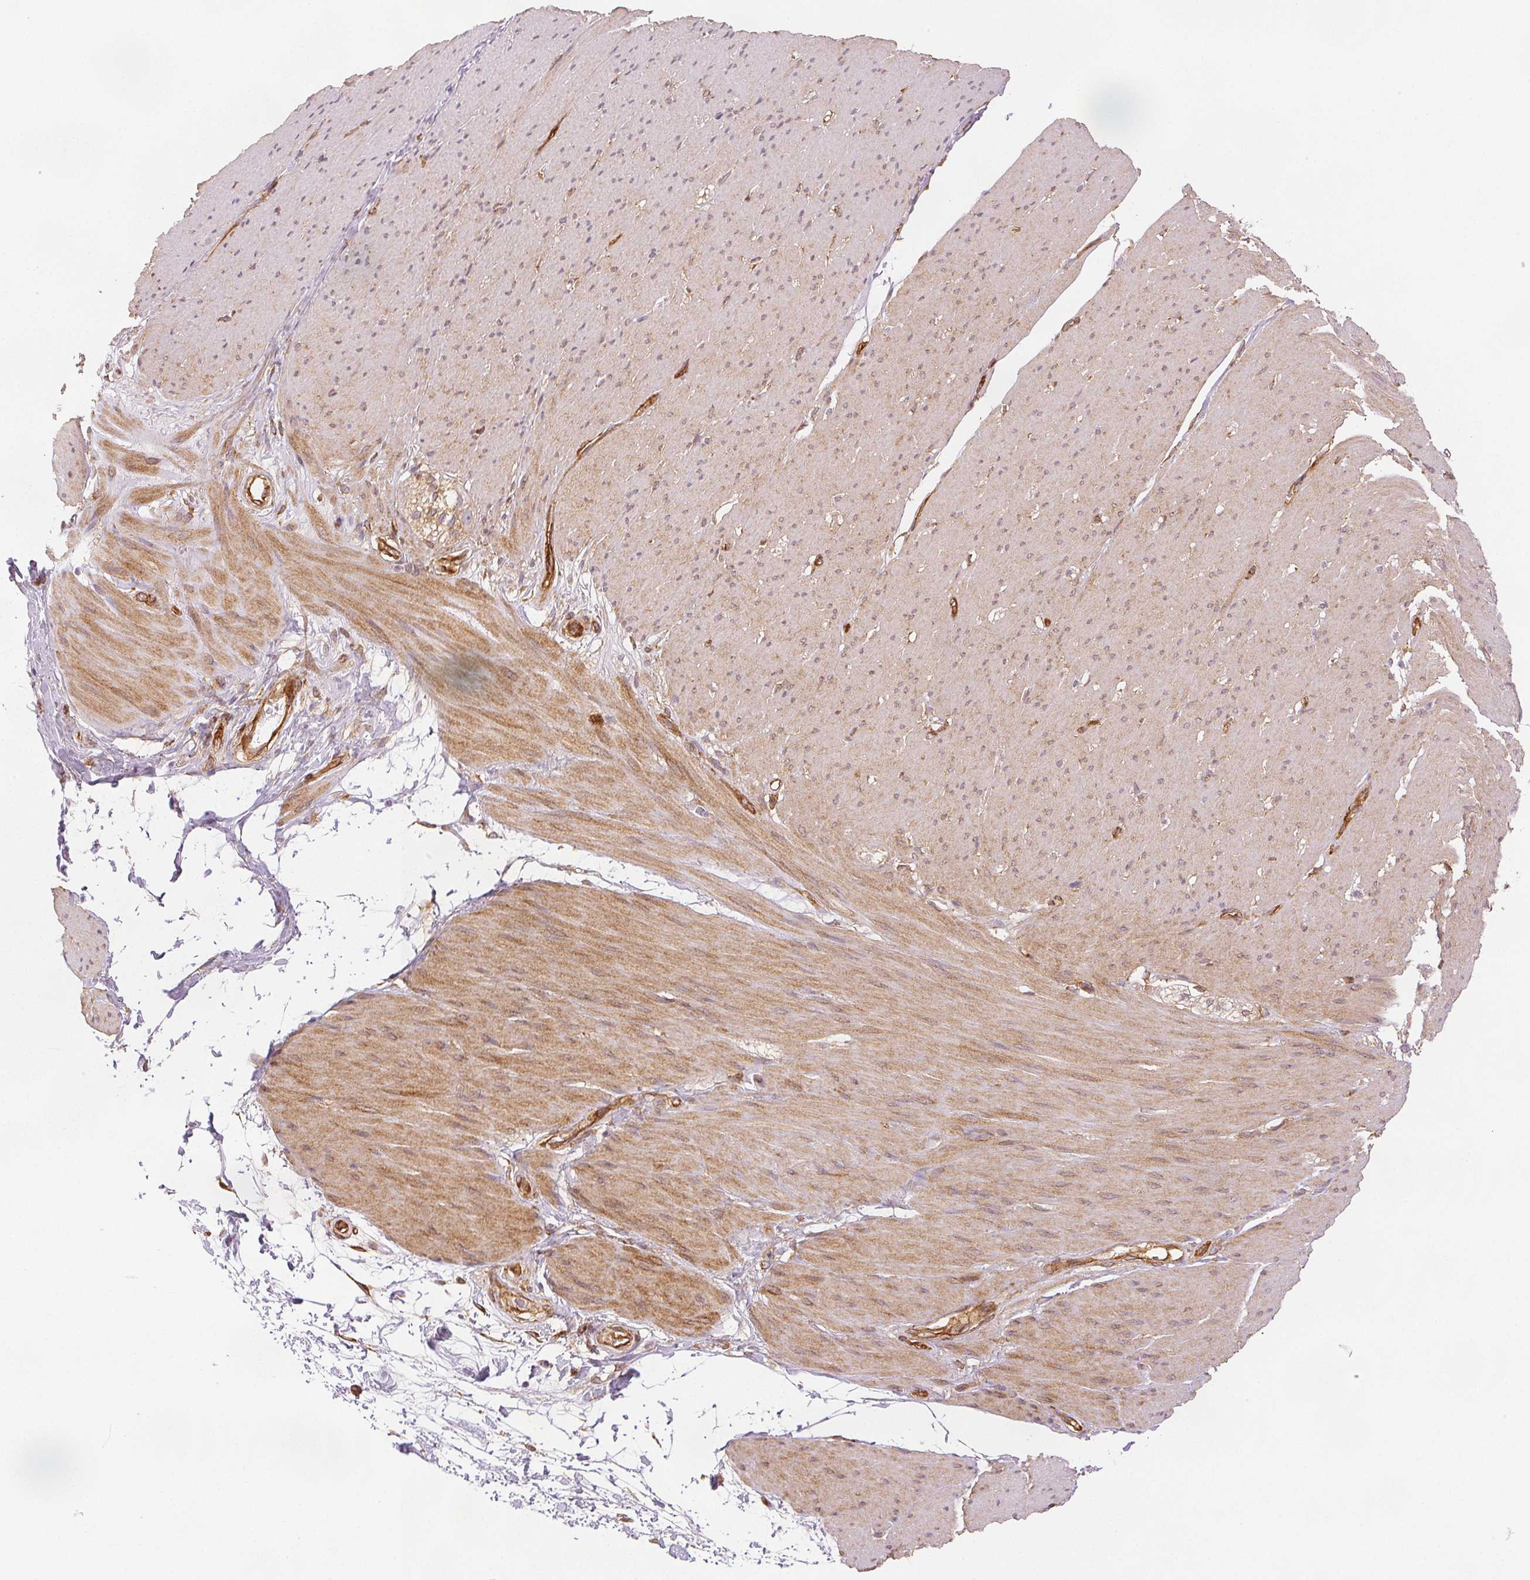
{"staining": {"intensity": "moderate", "quantity": "25%-75%", "location": "cytoplasmic/membranous"}, "tissue": "smooth muscle", "cell_type": "Smooth muscle cells", "image_type": "normal", "snomed": [{"axis": "morphology", "description": "Normal tissue, NOS"}, {"axis": "topography", "description": "Smooth muscle"}, {"axis": "topography", "description": "Rectum"}], "caption": "Moderate cytoplasmic/membranous protein positivity is identified in about 25%-75% of smooth muscle cells in smooth muscle.", "gene": "DIAPH2", "patient": {"sex": "male", "age": 53}}